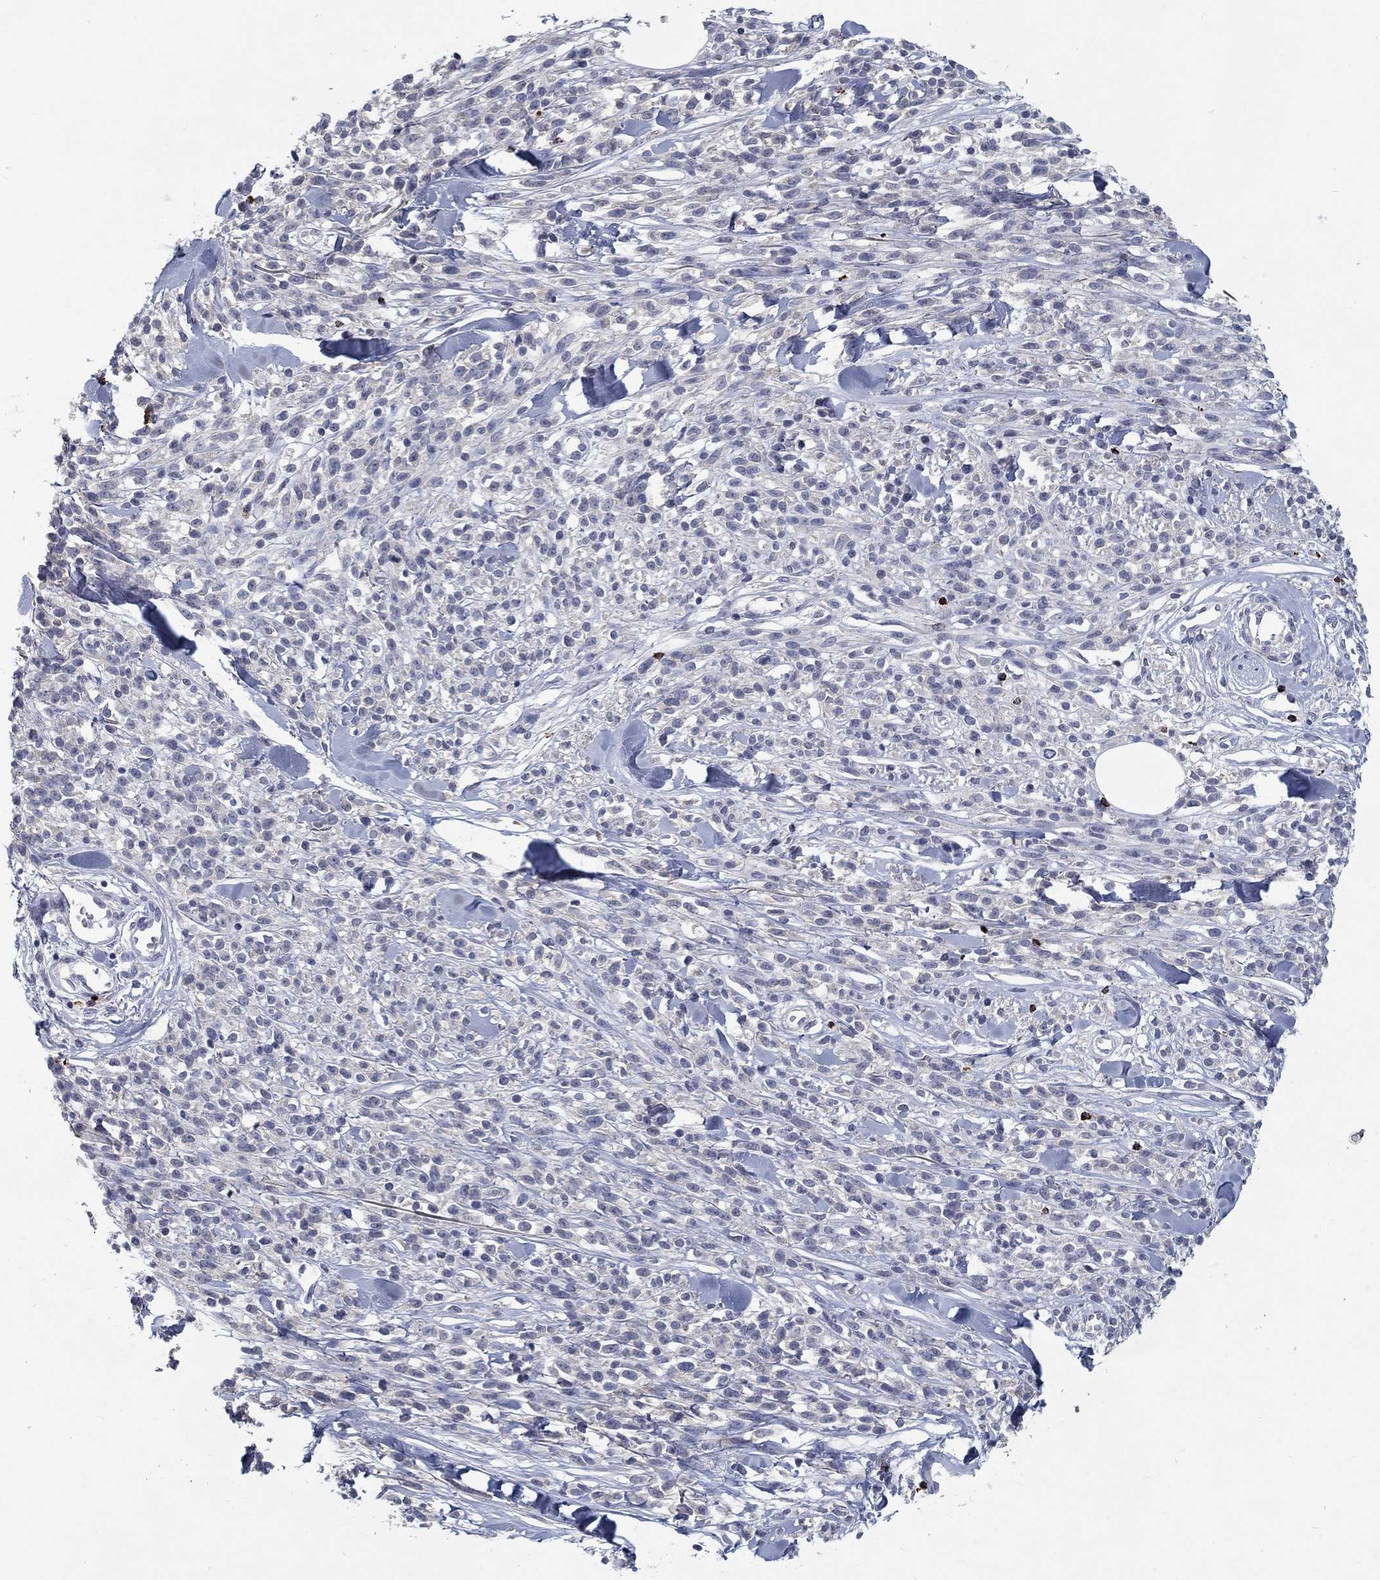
{"staining": {"intensity": "negative", "quantity": "none", "location": "none"}, "tissue": "melanoma", "cell_type": "Tumor cells", "image_type": "cancer", "snomed": [{"axis": "morphology", "description": "Malignant melanoma, NOS"}, {"axis": "topography", "description": "Skin"}, {"axis": "topography", "description": "Skin of trunk"}], "caption": "Immunohistochemistry of melanoma demonstrates no positivity in tumor cells. (IHC, brightfield microscopy, high magnification).", "gene": "GZMA", "patient": {"sex": "male", "age": 74}}